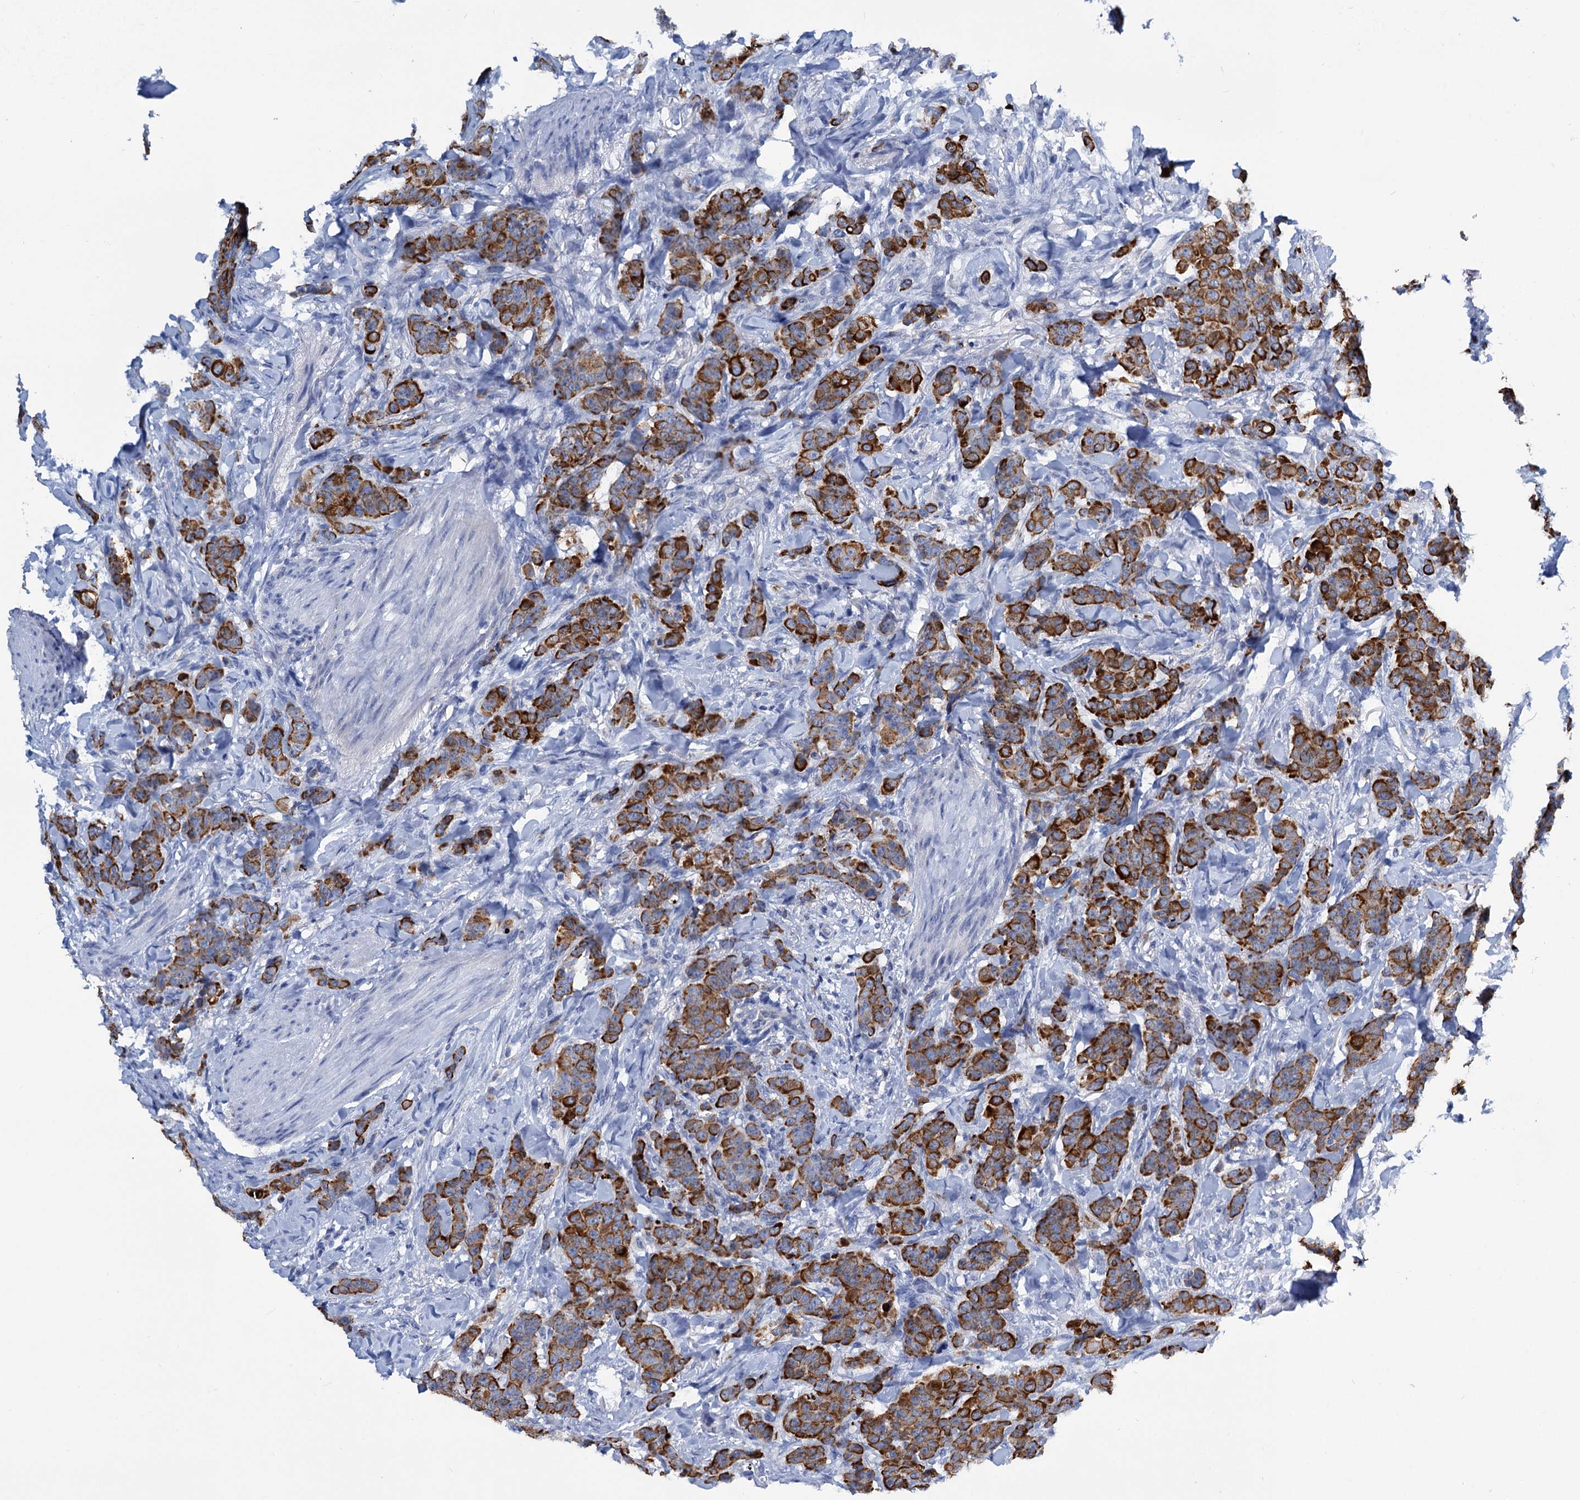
{"staining": {"intensity": "moderate", "quantity": ">75%", "location": "cytoplasmic/membranous"}, "tissue": "breast cancer", "cell_type": "Tumor cells", "image_type": "cancer", "snomed": [{"axis": "morphology", "description": "Duct carcinoma"}, {"axis": "topography", "description": "Breast"}], "caption": "Immunohistochemistry (IHC) staining of infiltrating ductal carcinoma (breast), which displays medium levels of moderate cytoplasmic/membranous staining in approximately >75% of tumor cells indicating moderate cytoplasmic/membranous protein staining. The staining was performed using DAB (brown) for protein detection and nuclei were counterstained in hematoxylin (blue).", "gene": "FAAP20", "patient": {"sex": "female", "age": 40}}